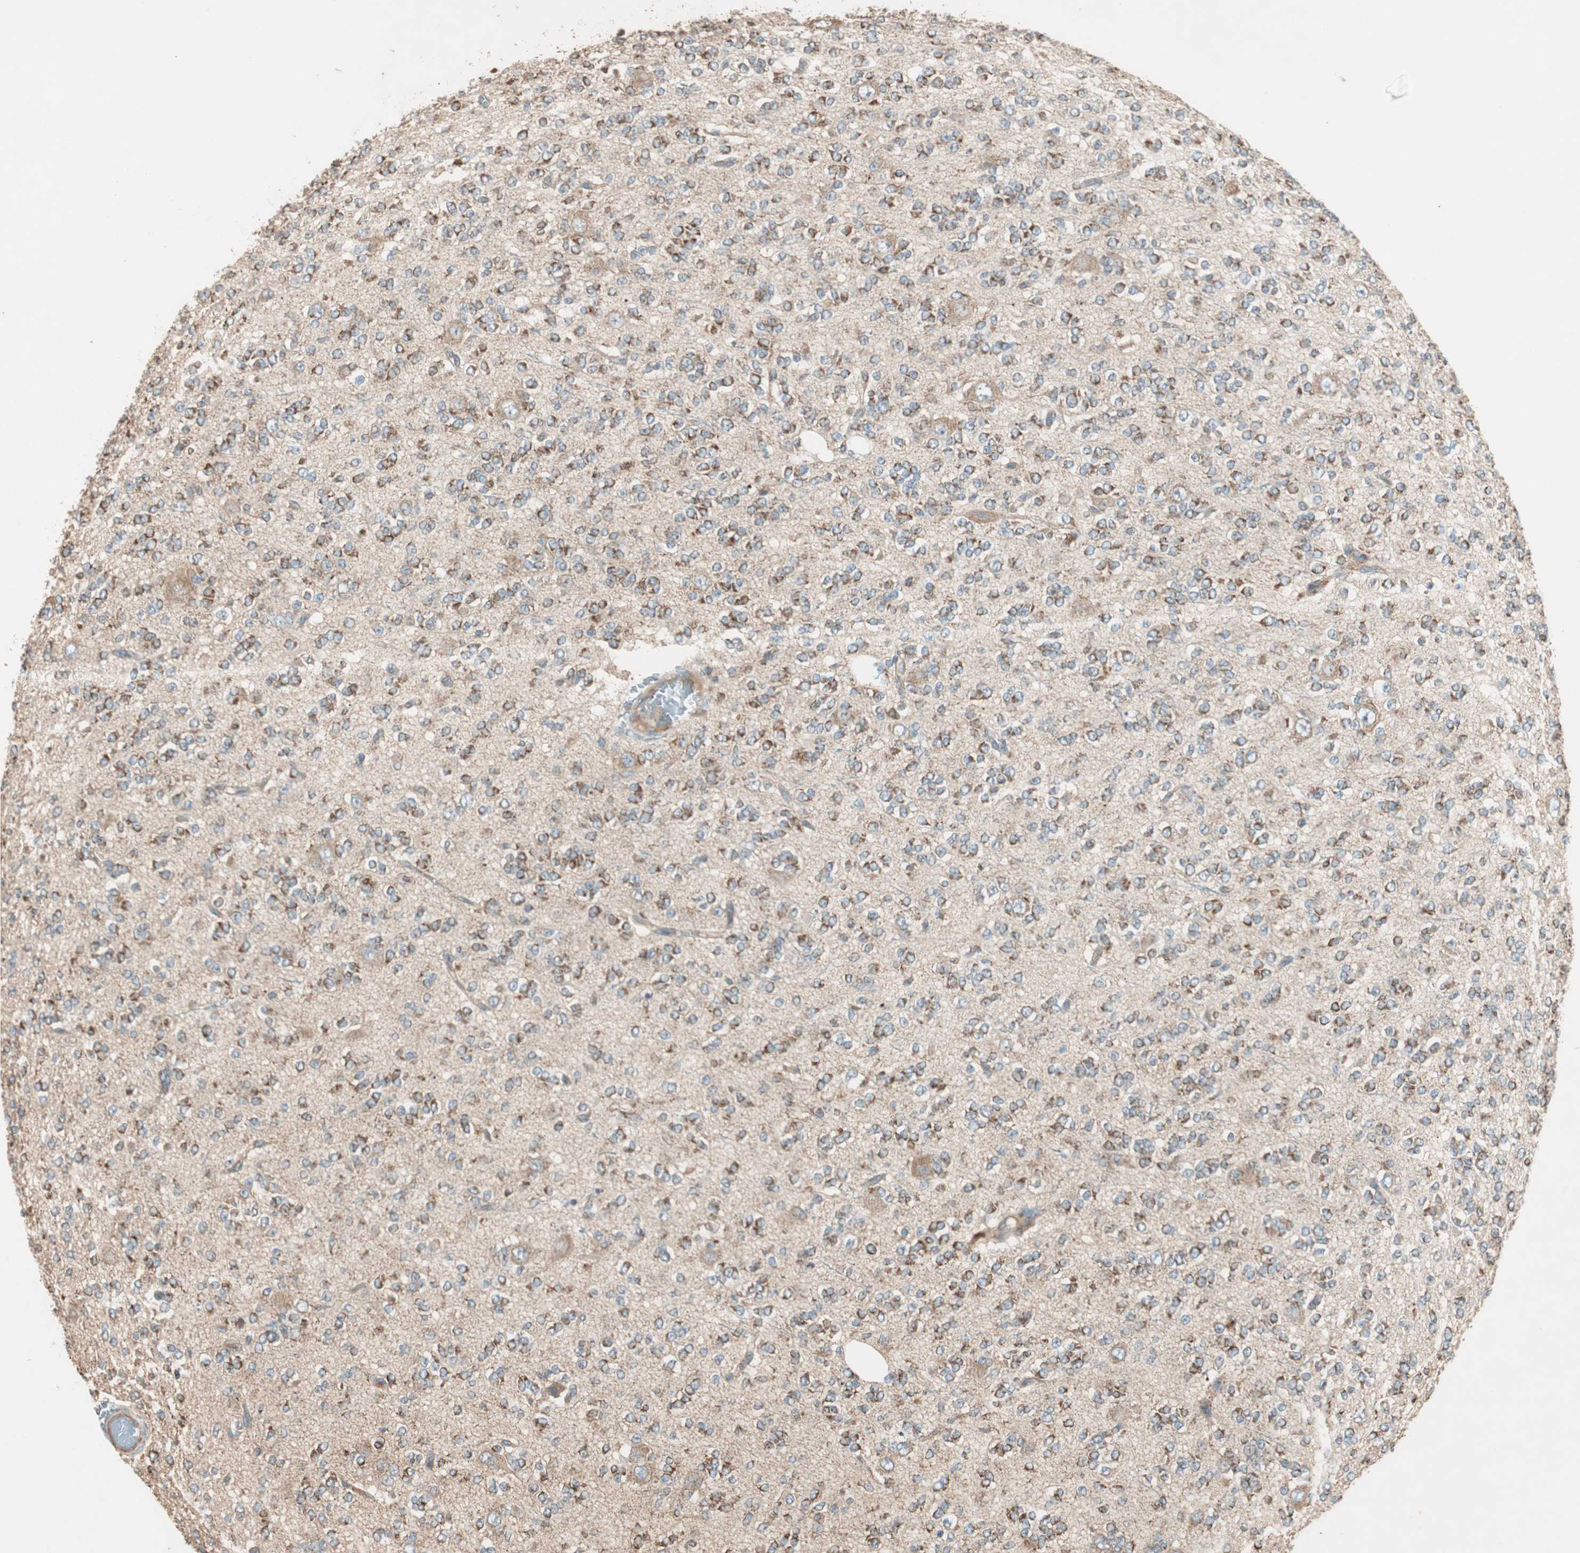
{"staining": {"intensity": "strong", "quantity": ">75%", "location": "cytoplasmic/membranous"}, "tissue": "glioma", "cell_type": "Tumor cells", "image_type": "cancer", "snomed": [{"axis": "morphology", "description": "Glioma, malignant, Low grade"}, {"axis": "topography", "description": "Brain"}], "caption": "Immunohistochemistry (IHC) (DAB) staining of human low-grade glioma (malignant) shows strong cytoplasmic/membranous protein expression in approximately >75% of tumor cells. The staining was performed using DAB to visualize the protein expression in brown, while the nuclei were stained in blue with hematoxylin (Magnification: 20x).", "gene": "CC2D1A", "patient": {"sex": "male", "age": 38}}